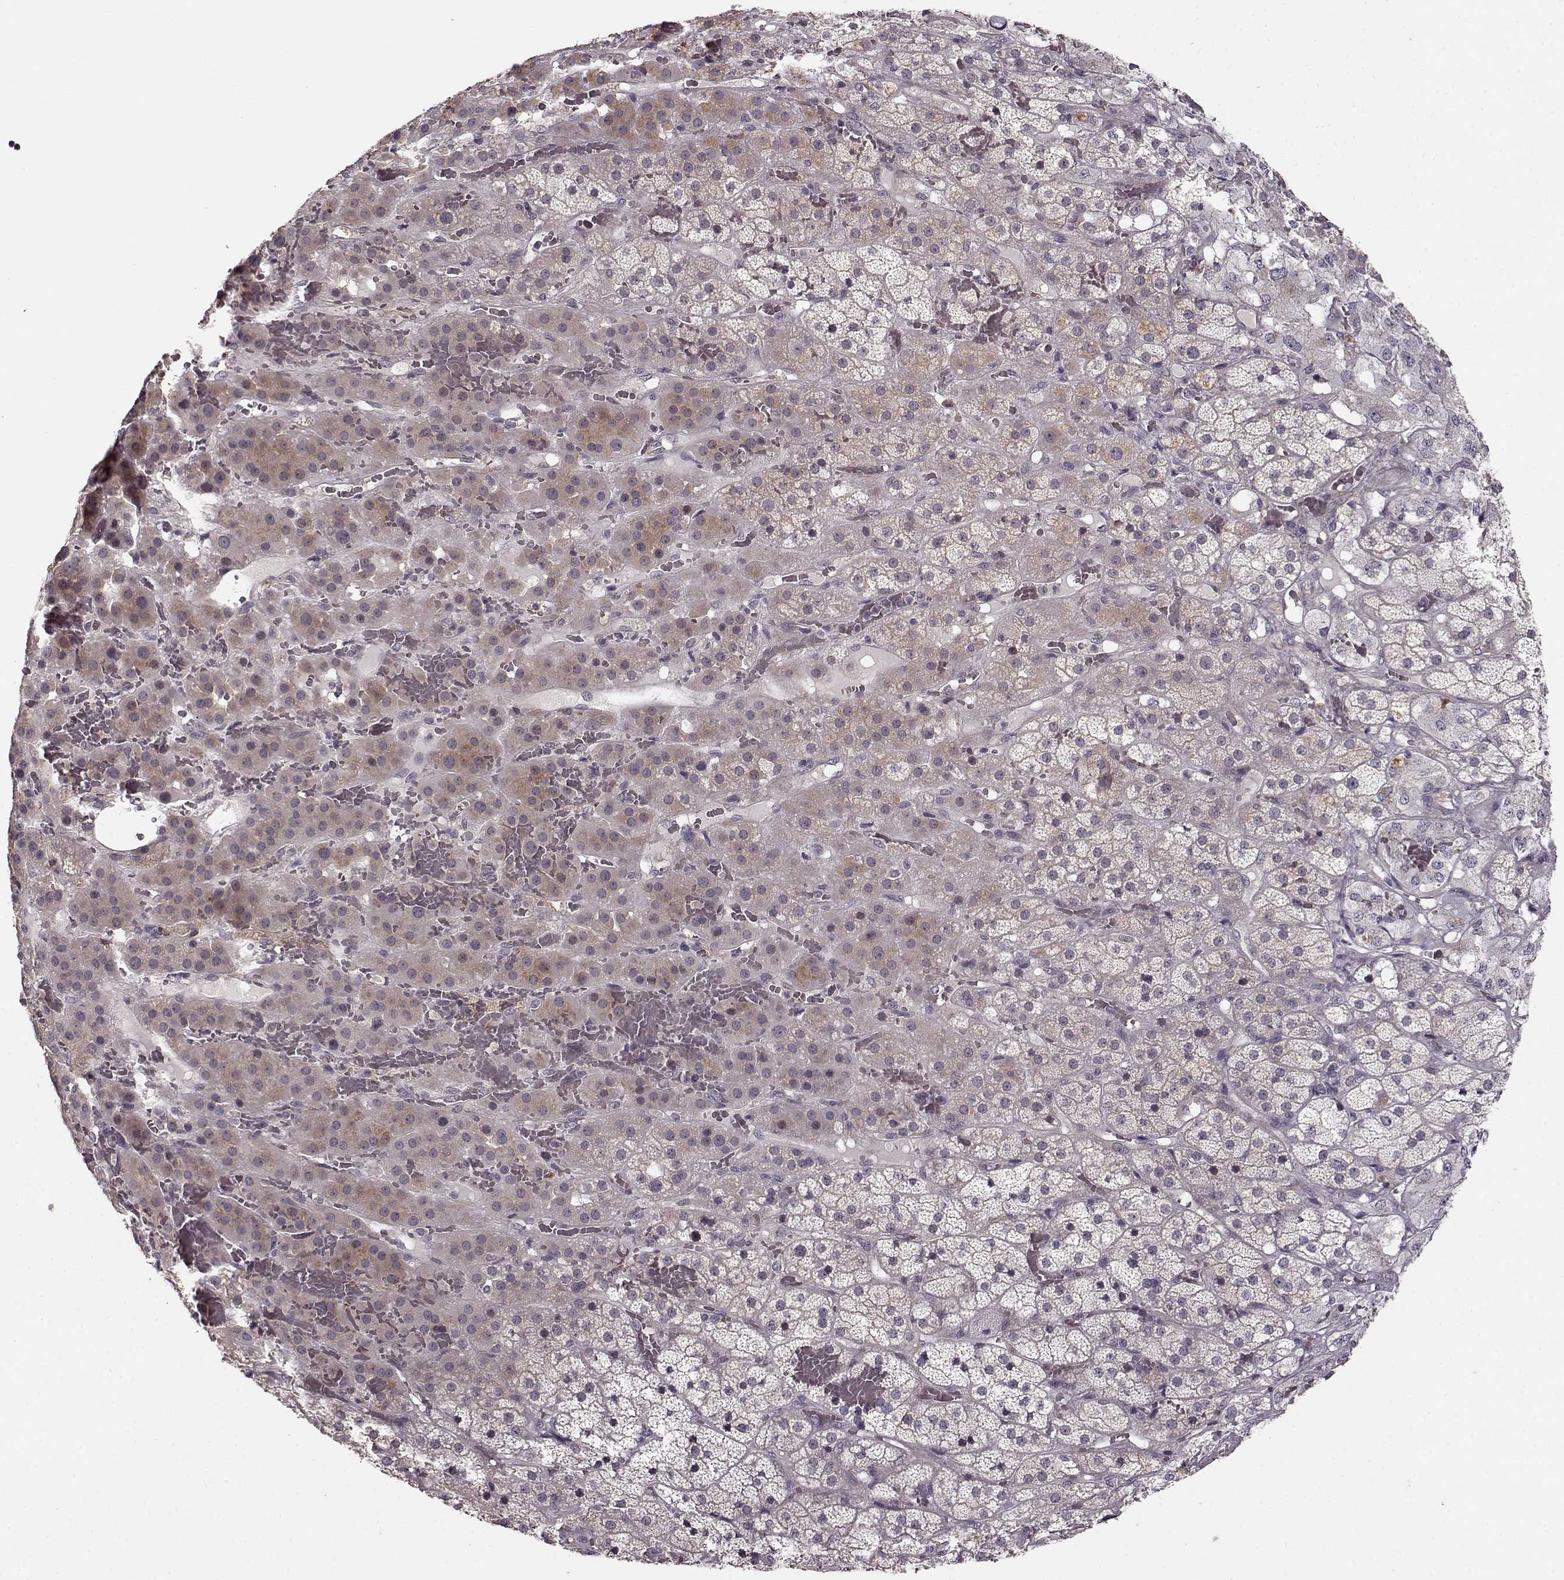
{"staining": {"intensity": "weak", "quantity": "<25%", "location": "cytoplasmic/membranous"}, "tissue": "adrenal gland", "cell_type": "Glandular cells", "image_type": "normal", "snomed": [{"axis": "morphology", "description": "Normal tissue, NOS"}, {"axis": "topography", "description": "Adrenal gland"}], "caption": "IHC histopathology image of normal adrenal gland: adrenal gland stained with DAB displays no significant protein expression in glandular cells.", "gene": "SLAIN2", "patient": {"sex": "male", "age": 57}}